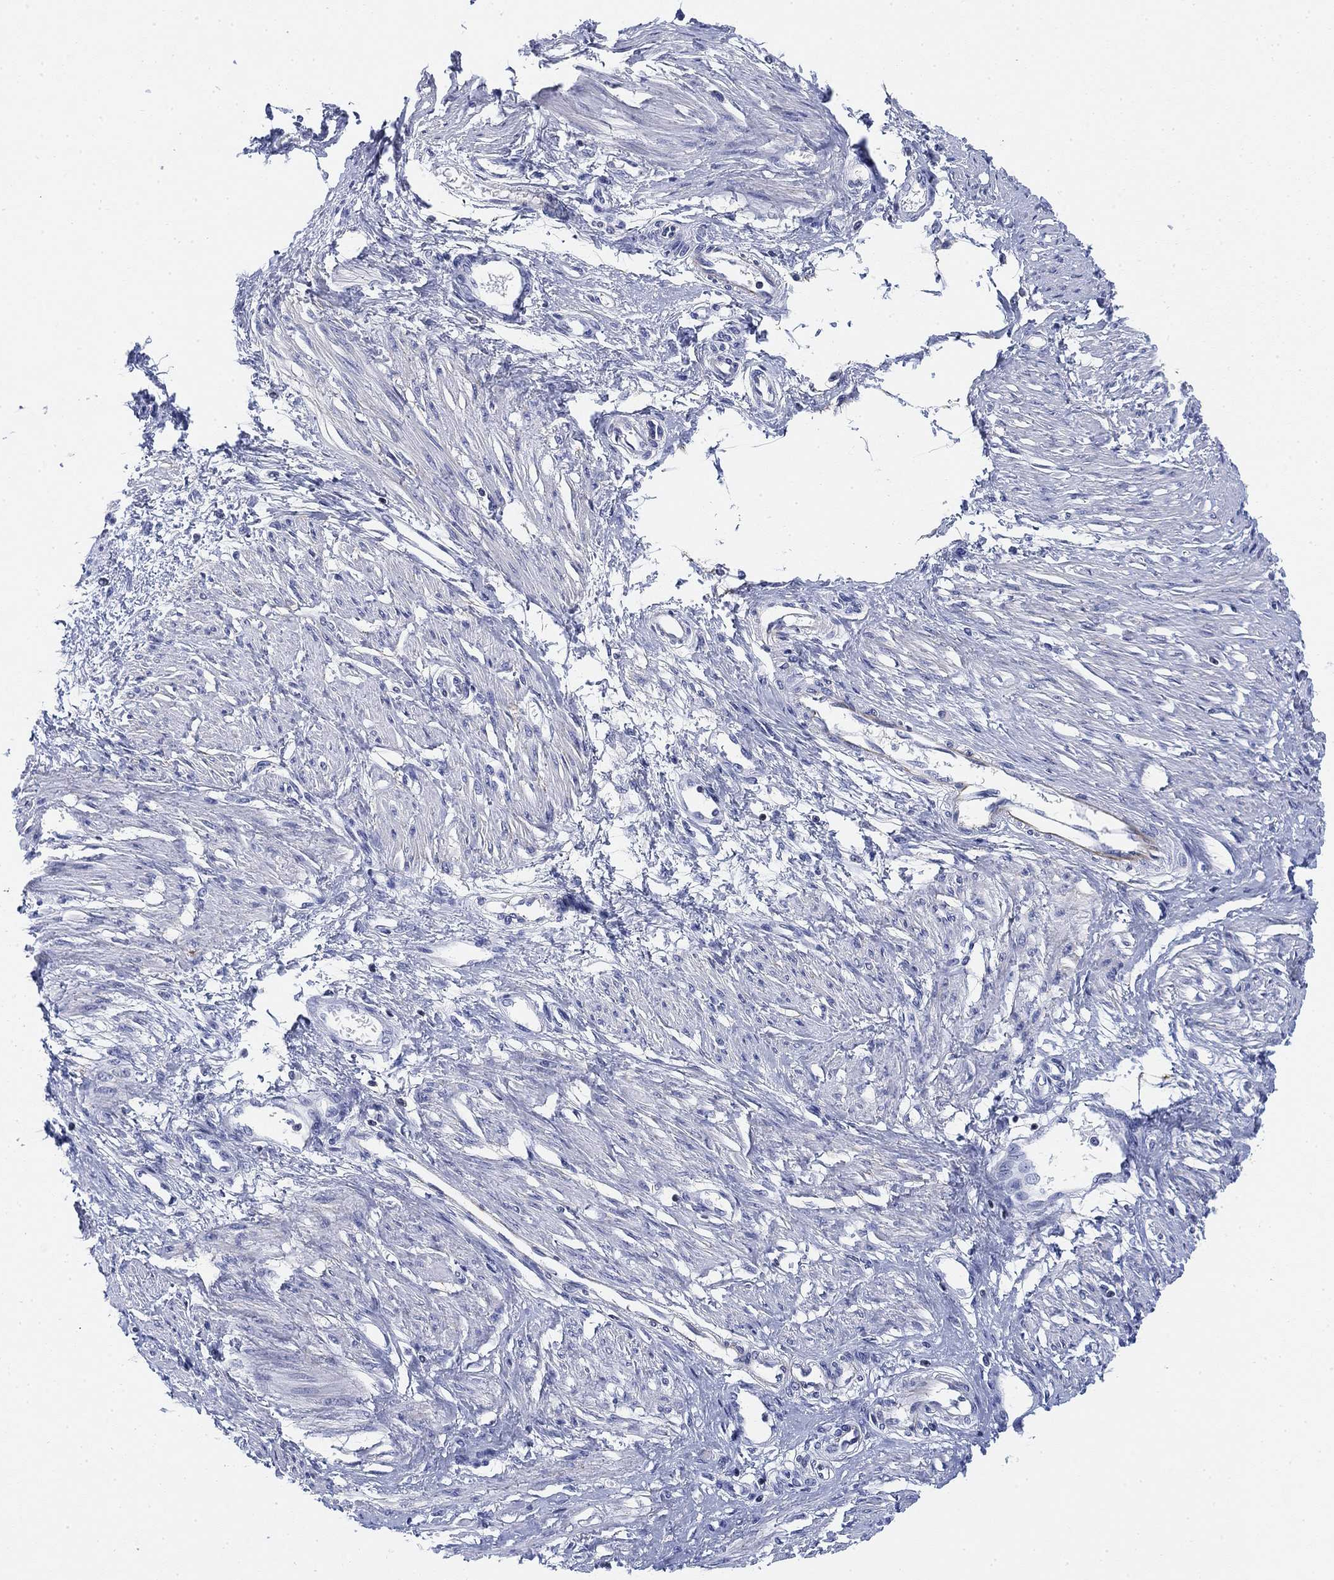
{"staining": {"intensity": "negative", "quantity": "none", "location": "none"}, "tissue": "smooth muscle", "cell_type": "Smooth muscle cells", "image_type": "normal", "snomed": [{"axis": "morphology", "description": "Normal tissue, NOS"}, {"axis": "topography", "description": "Smooth muscle"}, {"axis": "topography", "description": "Uterus"}], "caption": "Immunohistochemistry image of normal human smooth muscle stained for a protein (brown), which demonstrates no staining in smooth muscle cells. Brightfield microscopy of immunohistochemistry (IHC) stained with DAB (3,3'-diaminobenzidine) (brown) and hematoxylin (blue), captured at high magnification.", "gene": "FYB1", "patient": {"sex": "female", "age": 39}}